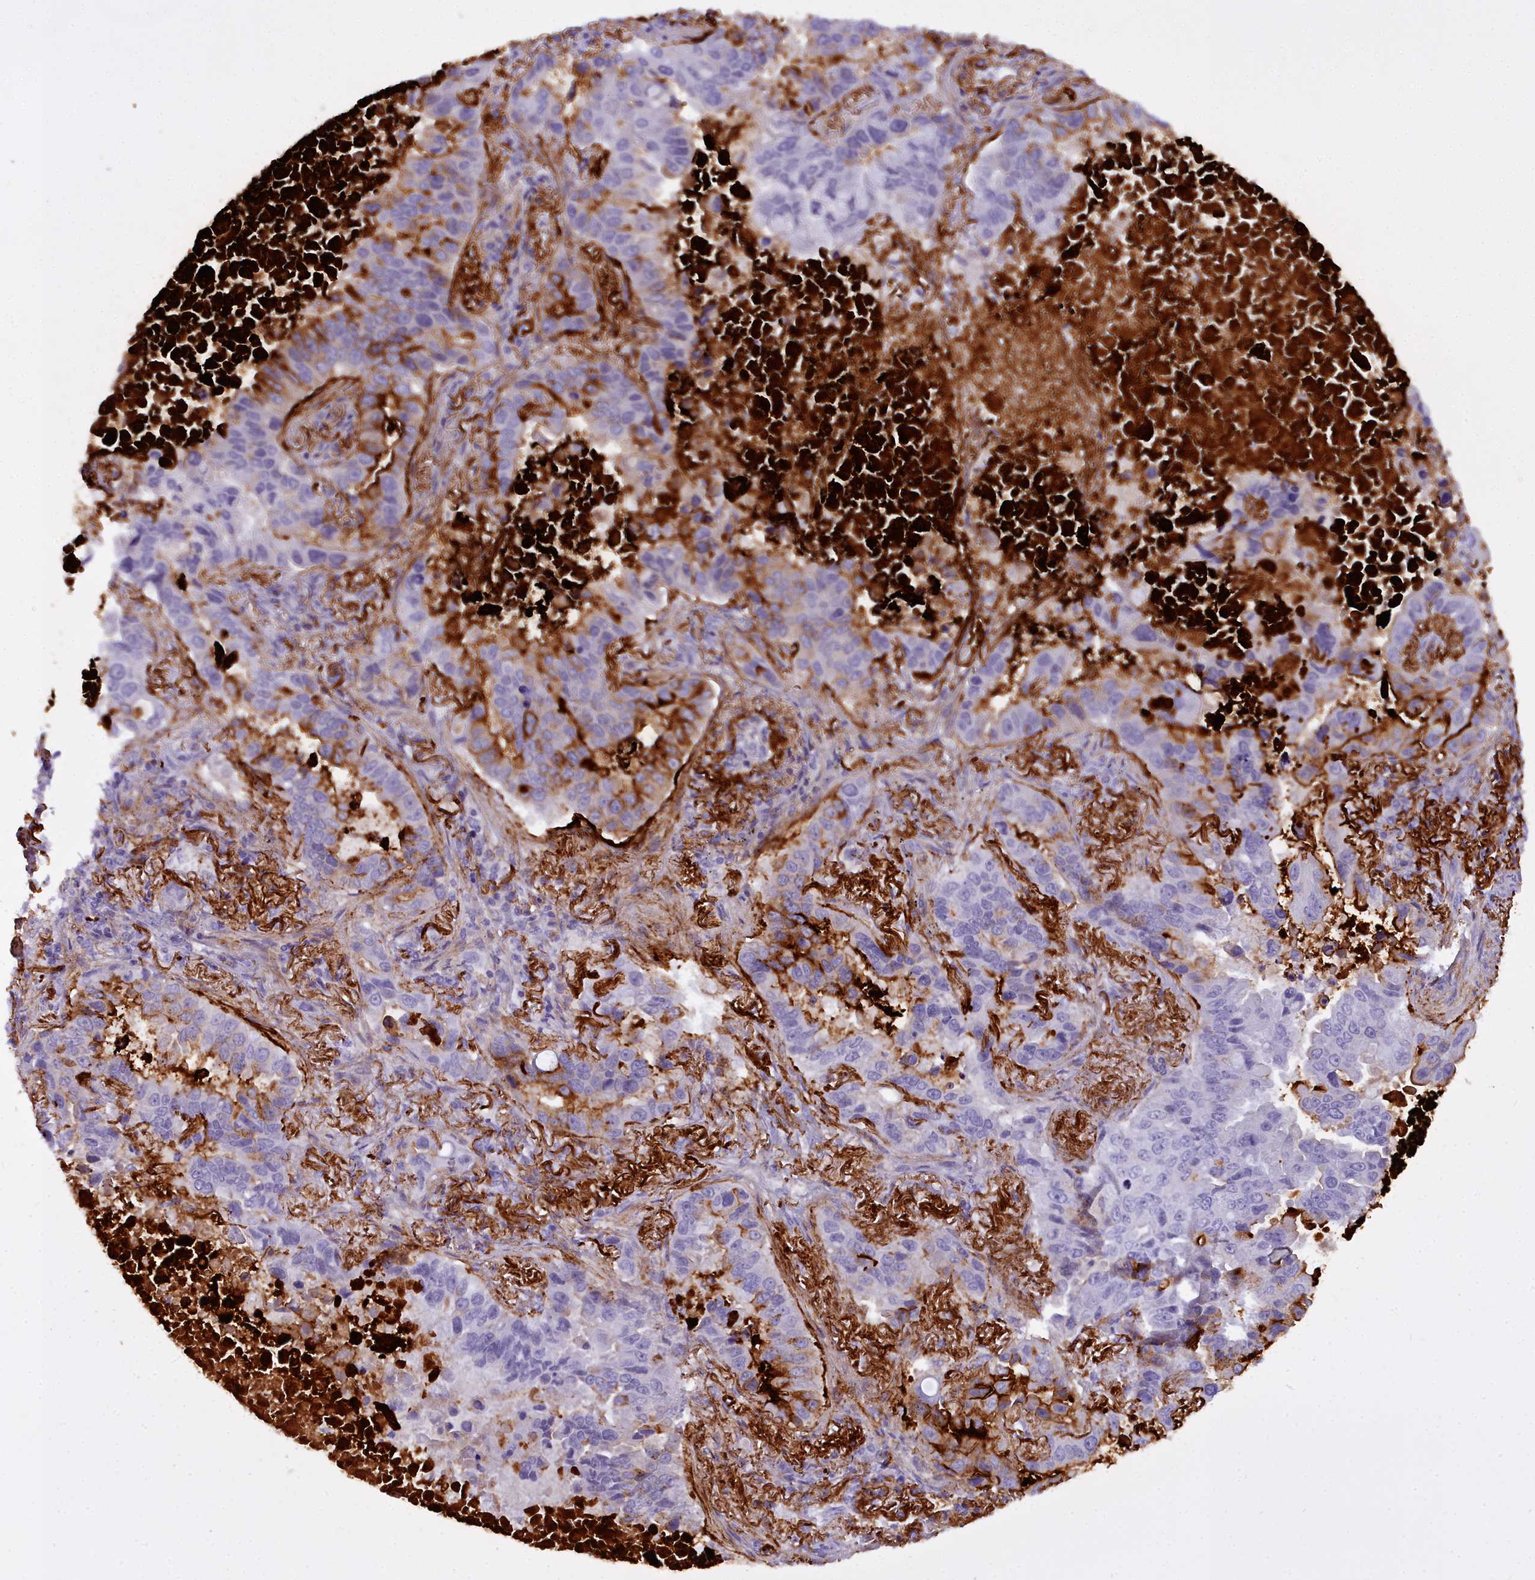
{"staining": {"intensity": "moderate", "quantity": "<25%", "location": "cytoplasmic/membranous"}, "tissue": "lung cancer", "cell_type": "Tumor cells", "image_type": "cancer", "snomed": [{"axis": "morphology", "description": "Adenocarcinoma, NOS"}, {"axis": "topography", "description": "Lung"}], "caption": "Protein expression analysis of human lung cancer (adenocarcinoma) reveals moderate cytoplasmic/membranous expression in approximately <25% of tumor cells.", "gene": "OSTN", "patient": {"sex": "male", "age": 64}}